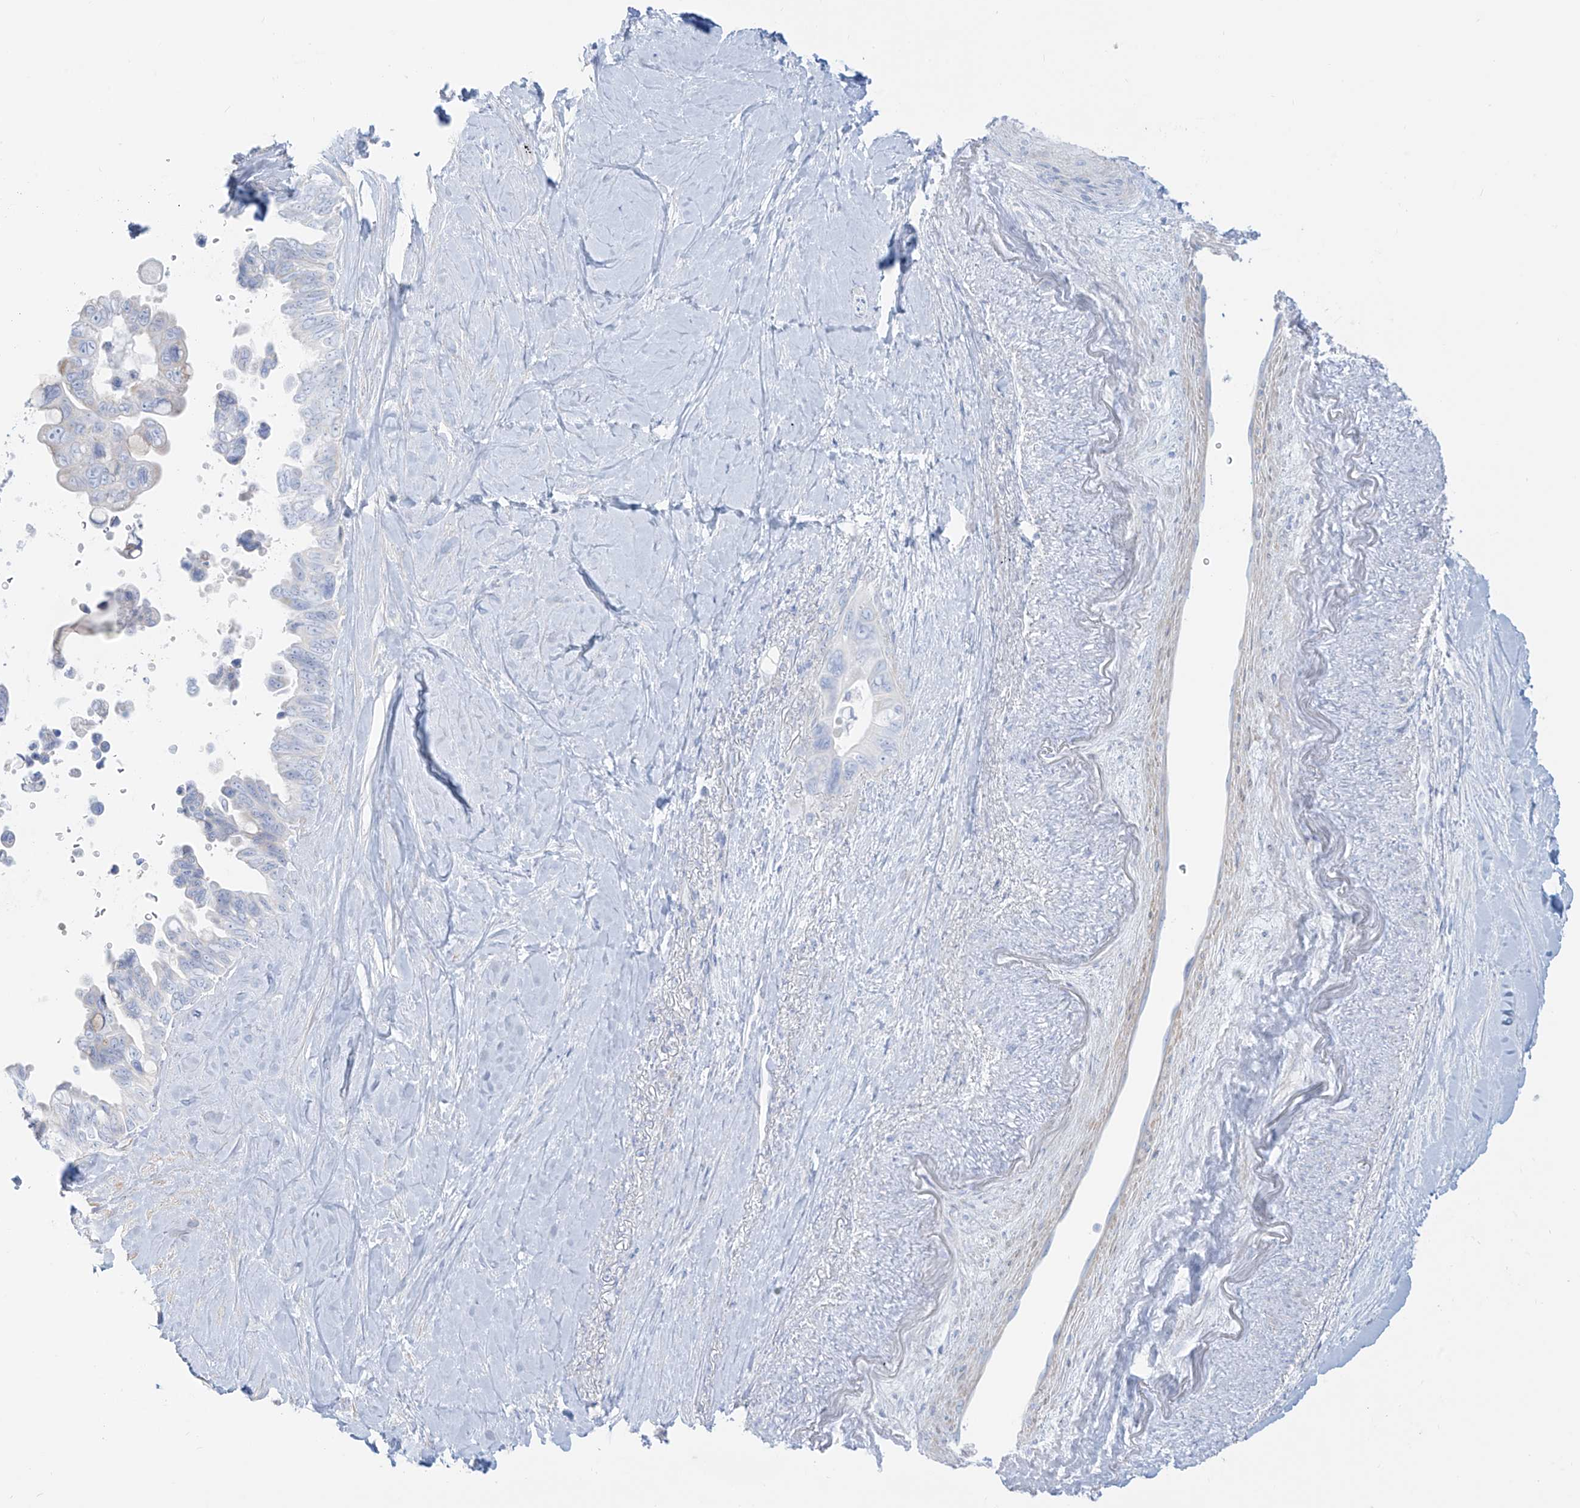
{"staining": {"intensity": "negative", "quantity": "none", "location": "none"}, "tissue": "pancreatic cancer", "cell_type": "Tumor cells", "image_type": "cancer", "snomed": [{"axis": "morphology", "description": "Adenocarcinoma, NOS"}, {"axis": "topography", "description": "Pancreas"}], "caption": "Protein analysis of adenocarcinoma (pancreatic) reveals no significant staining in tumor cells. Brightfield microscopy of immunohistochemistry stained with DAB (3,3'-diaminobenzidine) (brown) and hematoxylin (blue), captured at high magnification.", "gene": "SLC26A3", "patient": {"sex": "female", "age": 72}}